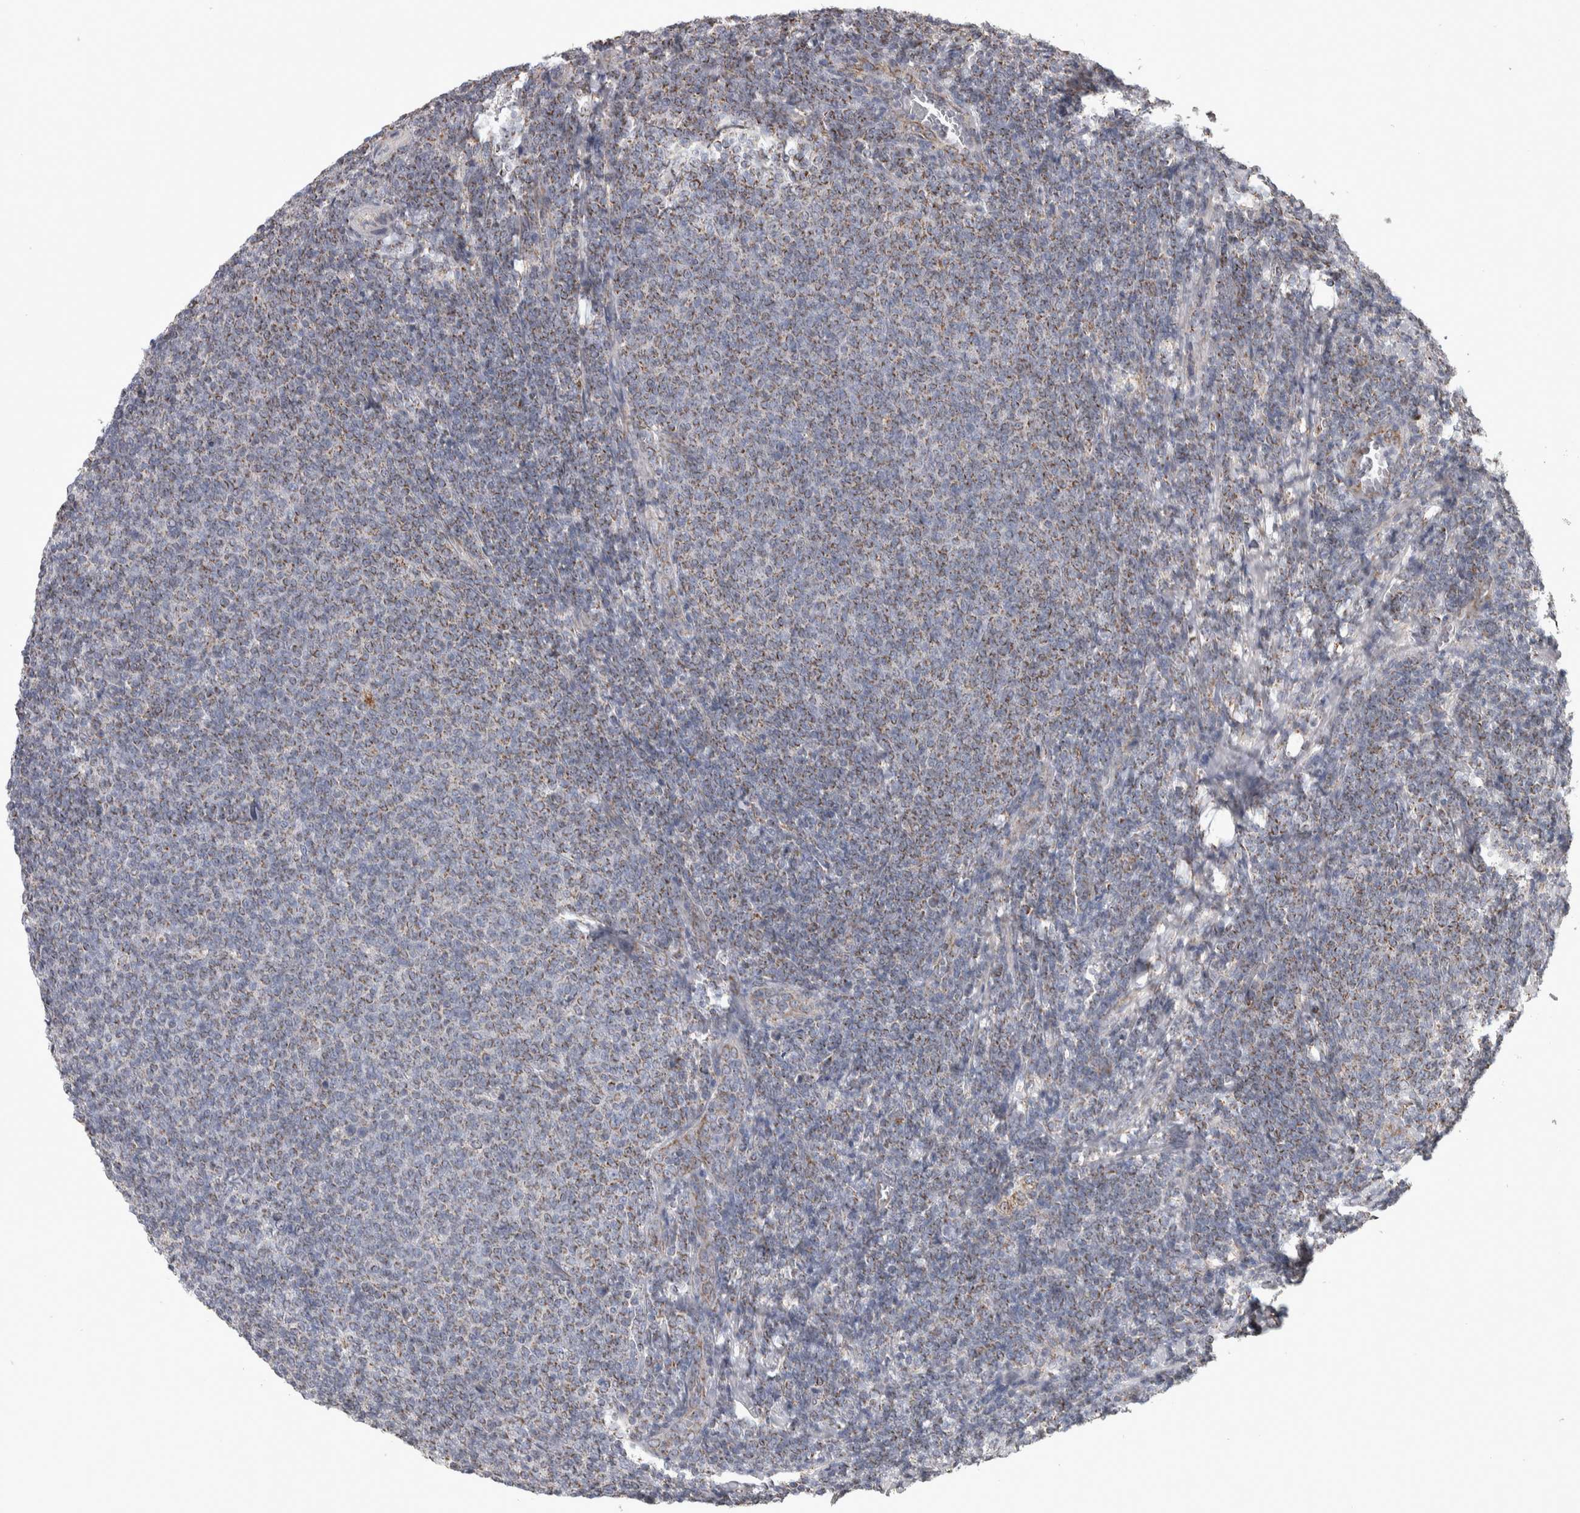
{"staining": {"intensity": "weak", "quantity": "25%-75%", "location": "cytoplasmic/membranous"}, "tissue": "lymphoma", "cell_type": "Tumor cells", "image_type": "cancer", "snomed": [{"axis": "morphology", "description": "Malignant lymphoma, non-Hodgkin's type, Low grade"}, {"axis": "topography", "description": "Lymph node"}], "caption": "Immunohistochemical staining of human lymphoma exhibits low levels of weak cytoplasmic/membranous protein expression in approximately 25%-75% of tumor cells.", "gene": "SCO1", "patient": {"sex": "male", "age": 66}}